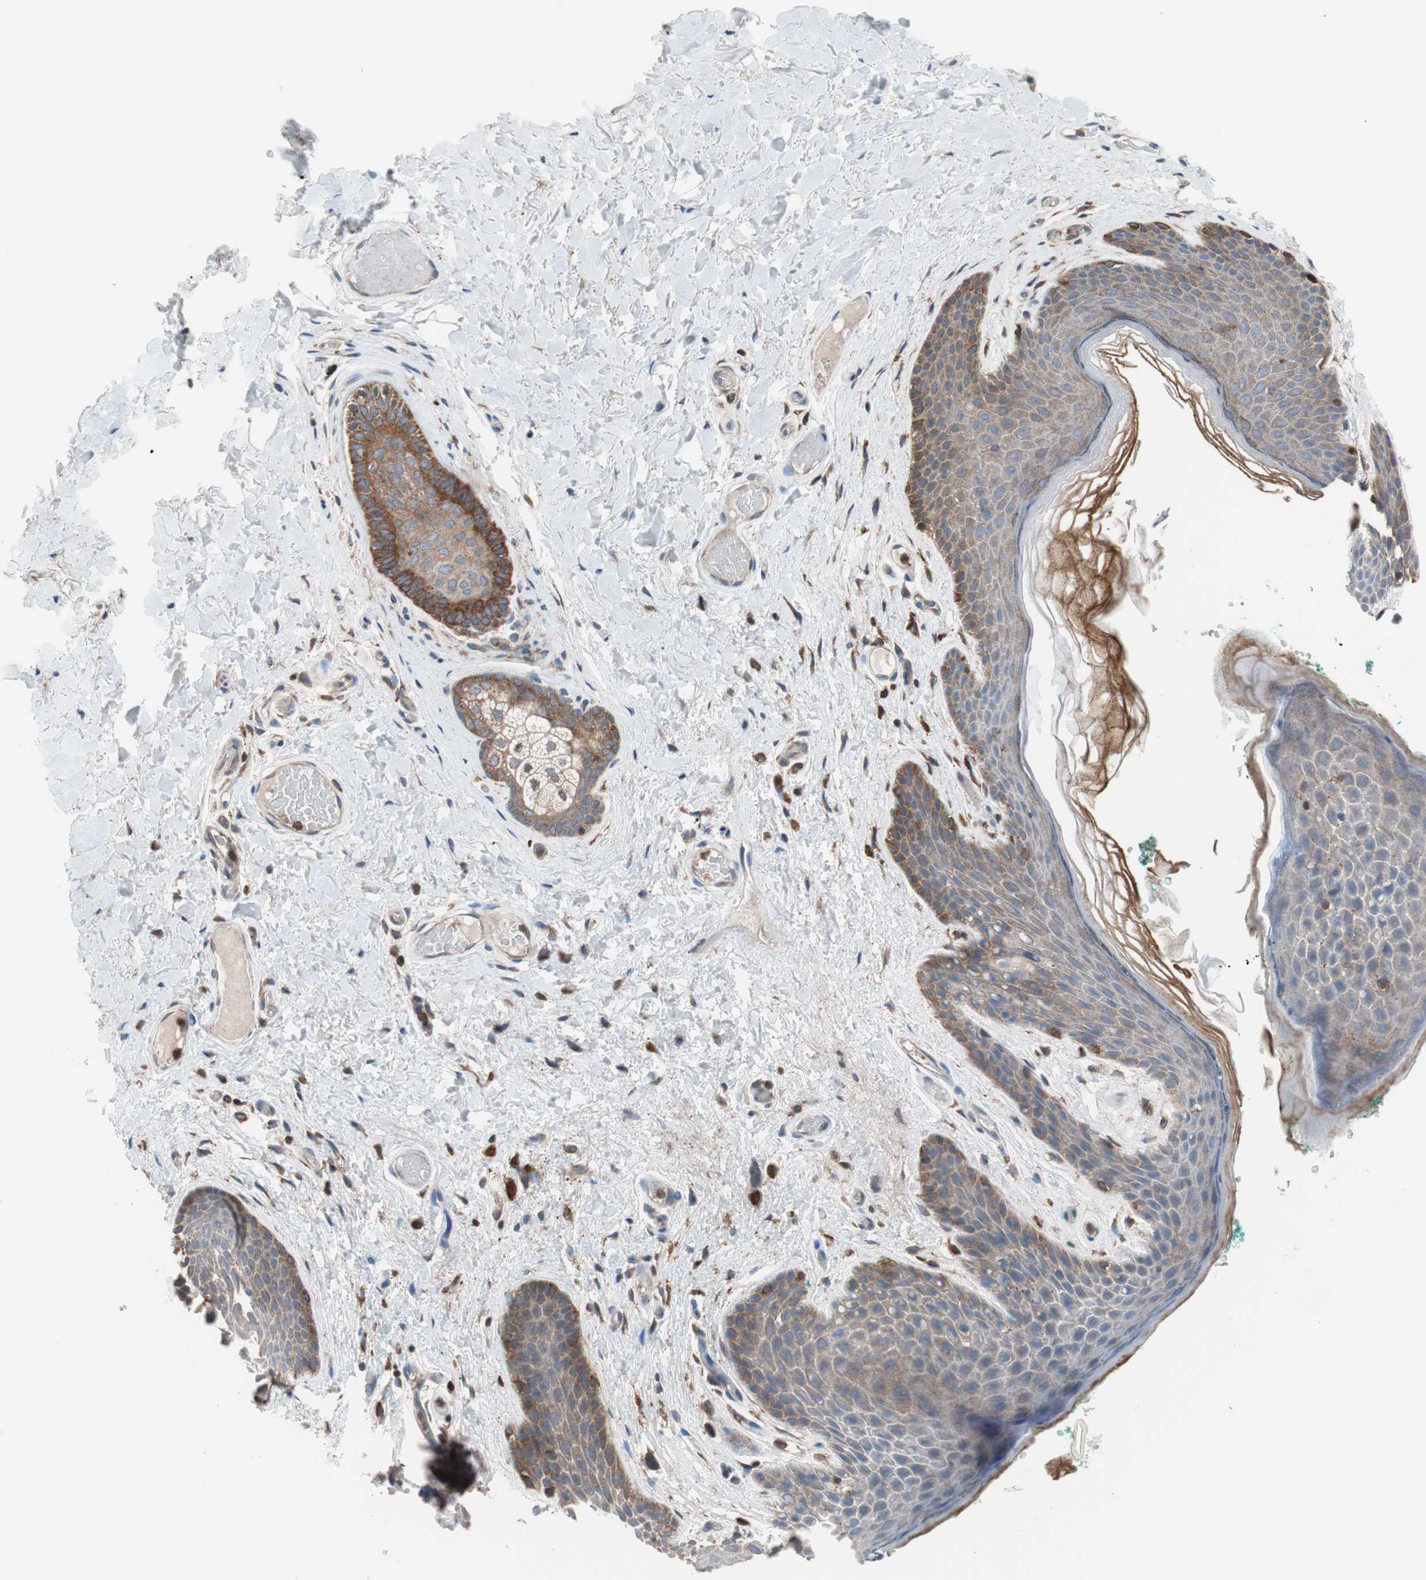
{"staining": {"intensity": "moderate", "quantity": ">75%", "location": "cytoplasmic/membranous"}, "tissue": "skin", "cell_type": "Epidermal cells", "image_type": "normal", "snomed": [{"axis": "morphology", "description": "Normal tissue, NOS"}, {"axis": "topography", "description": "Anal"}], "caption": "High-magnification brightfield microscopy of normal skin stained with DAB (3,3'-diaminobenzidine) (brown) and counterstained with hematoxylin (blue). epidermal cells exhibit moderate cytoplasmic/membranous staining is identified in approximately>75% of cells. The staining is performed using DAB (3,3'-diaminobenzidine) brown chromogen to label protein expression. The nuclei are counter-stained blue using hematoxylin.", "gene": "PIK3R1", "patient": {"sex": "male", "age": 74}}